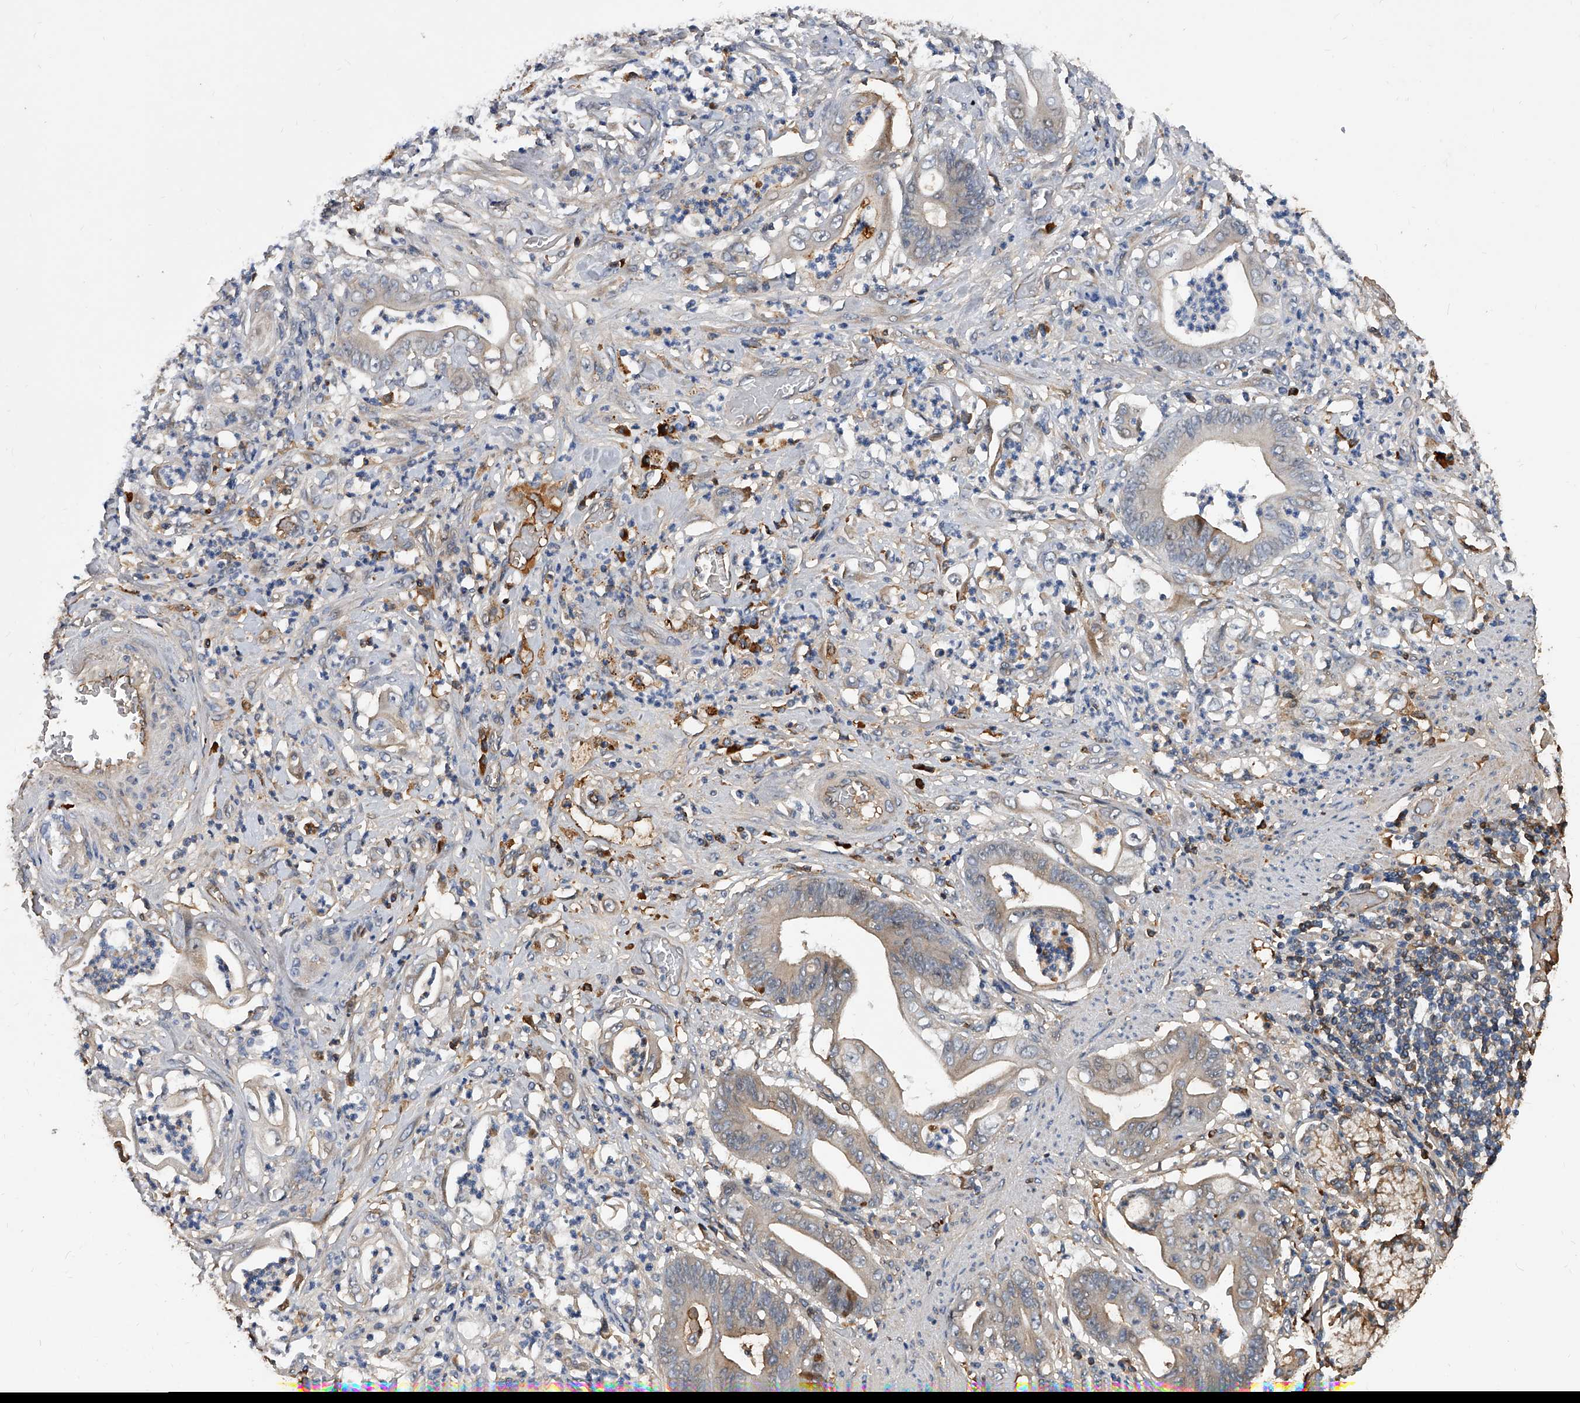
{"staining": {"intensity": "weak", "quantity": "25%-75%", "location": "cytoplasmic/membranous"}, "tissue": "stomach cancer", "cell_type": "Tumor cells", "image_type": "cancer", "snomed": [{"axis": "morphology", "description": "Adenocarcinoma, NOS"}, {"axis": "topography", "description": "Stomach"}], "caption": "Protein expression by immunohistochemistry shows weak cytoplasmic/membranous staining in approximately 25%-75% of tumor cells in adenocarcinoma (stomach).", "gene": "ZNF25", "patient": {"sex": "female", "age": 73}}